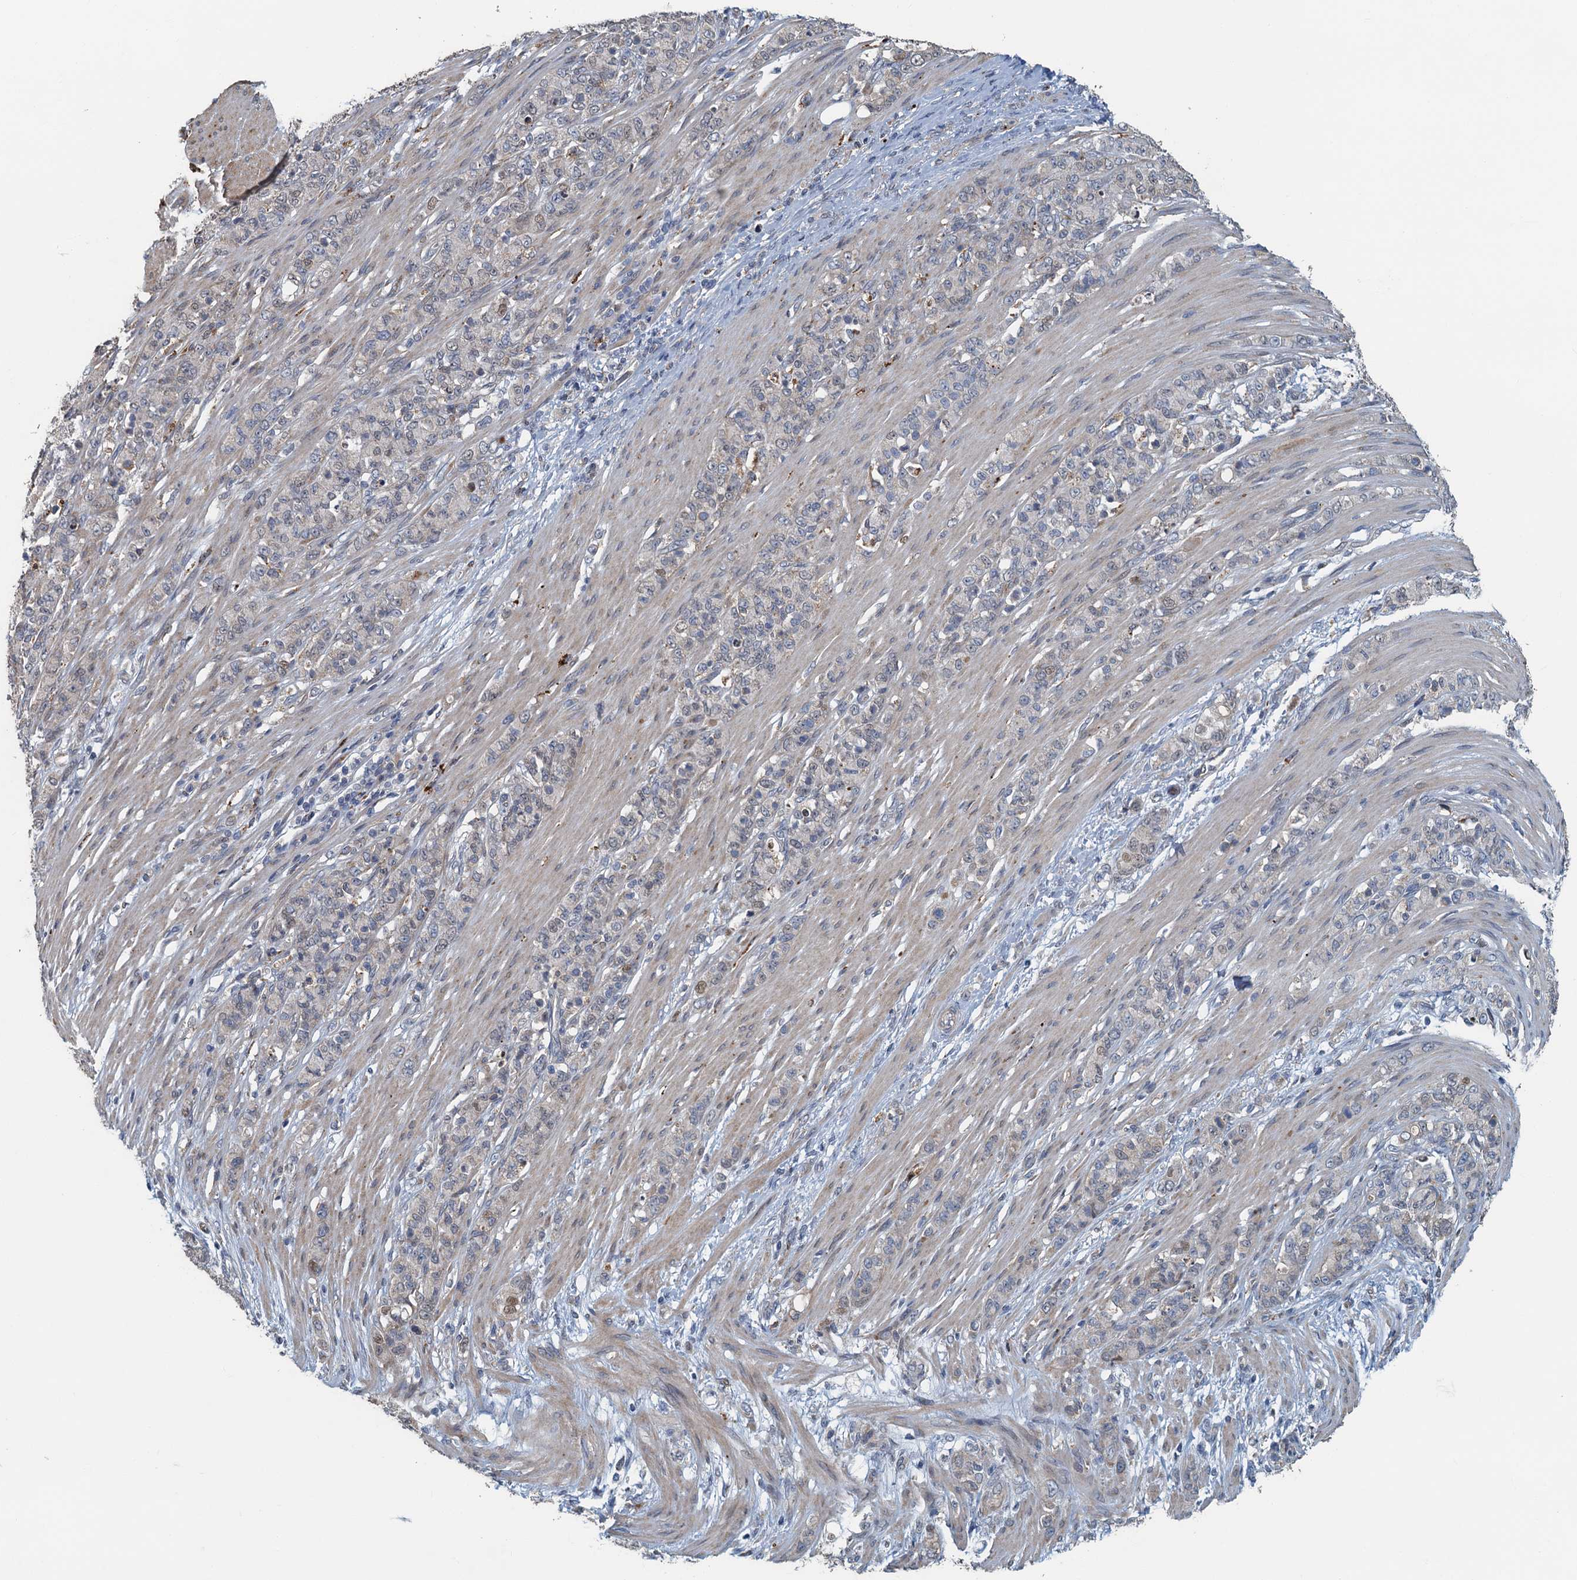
{"staining": {"intensity": "negative", "quantity": "none", "location": "none"}, "tissue": "stomach cancer", "cell_type": "Tumor cells", "image_type": "cancer", "snomed": [{"axis": "morphology", "description": "Adenocarcinoma, NOS"}, {"axis": "topography", "description": "Stomach"}], "caption": "Photomicrograph shows no protein positivity in tumor cells of stomach cancer tissue. (IHC, brightfield microscopy, high magnification).", "gene": "AGRN", "patient": {"sex": "female", "age": 79}}